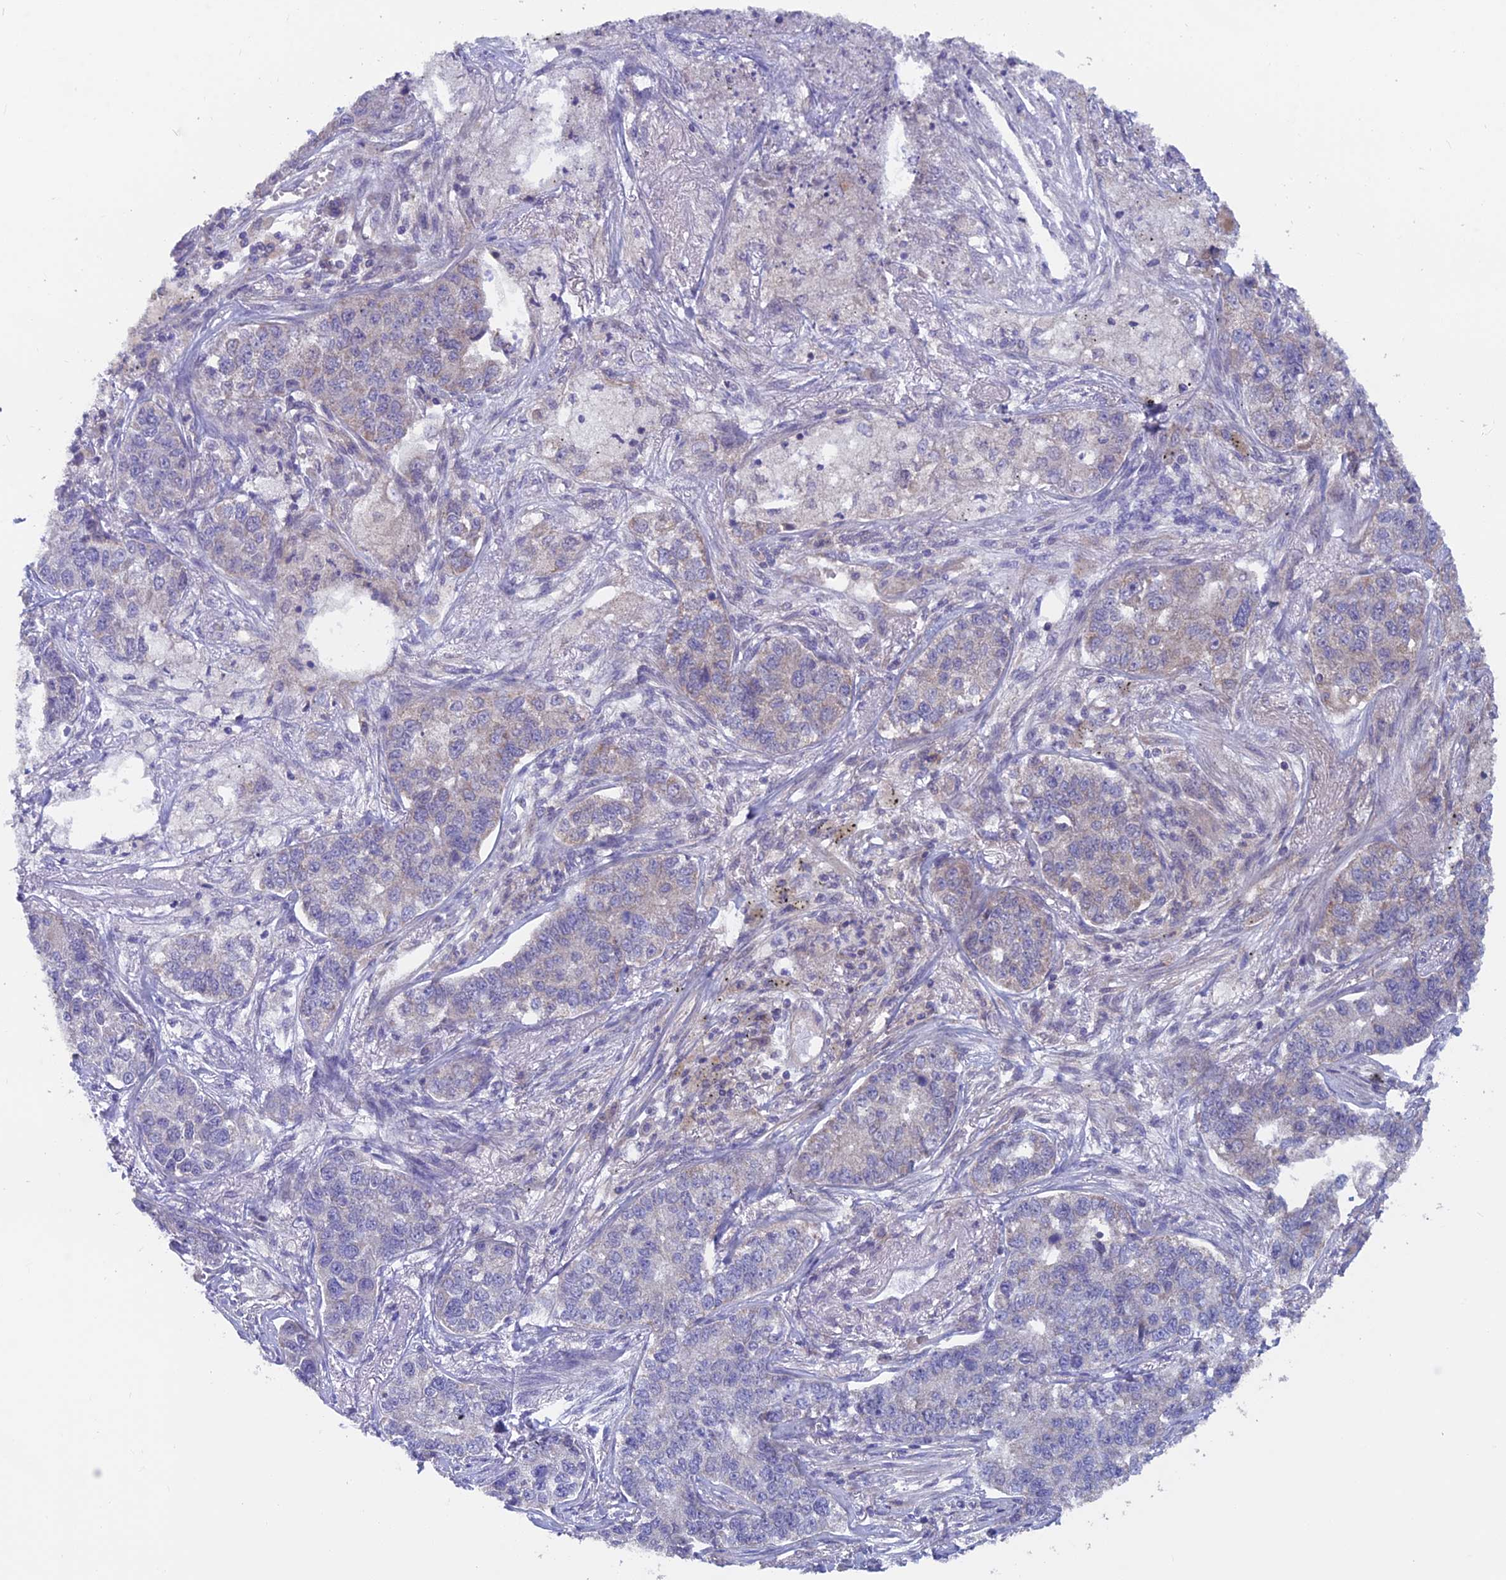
{"staining": {"intensity": "weak", "quantity": "<25%", "location": "cytoplasmic/membranous"}, "tissue": "lung cancer", "cell_type": "Tumor cells", "image_type": "cancer", "snomed": [{"axis": "morphology", "description": "Adenocarcinoma, NOS"}, {"axis": "topography", "description": "Lung"}], "caption": "Tumor cells show no significant staining in lung adenocarcinoma. (DAB IHC with hematoxylin counter stain).", "gene": "SHISA5", "patient": {"sex": "male", "age": 49}}